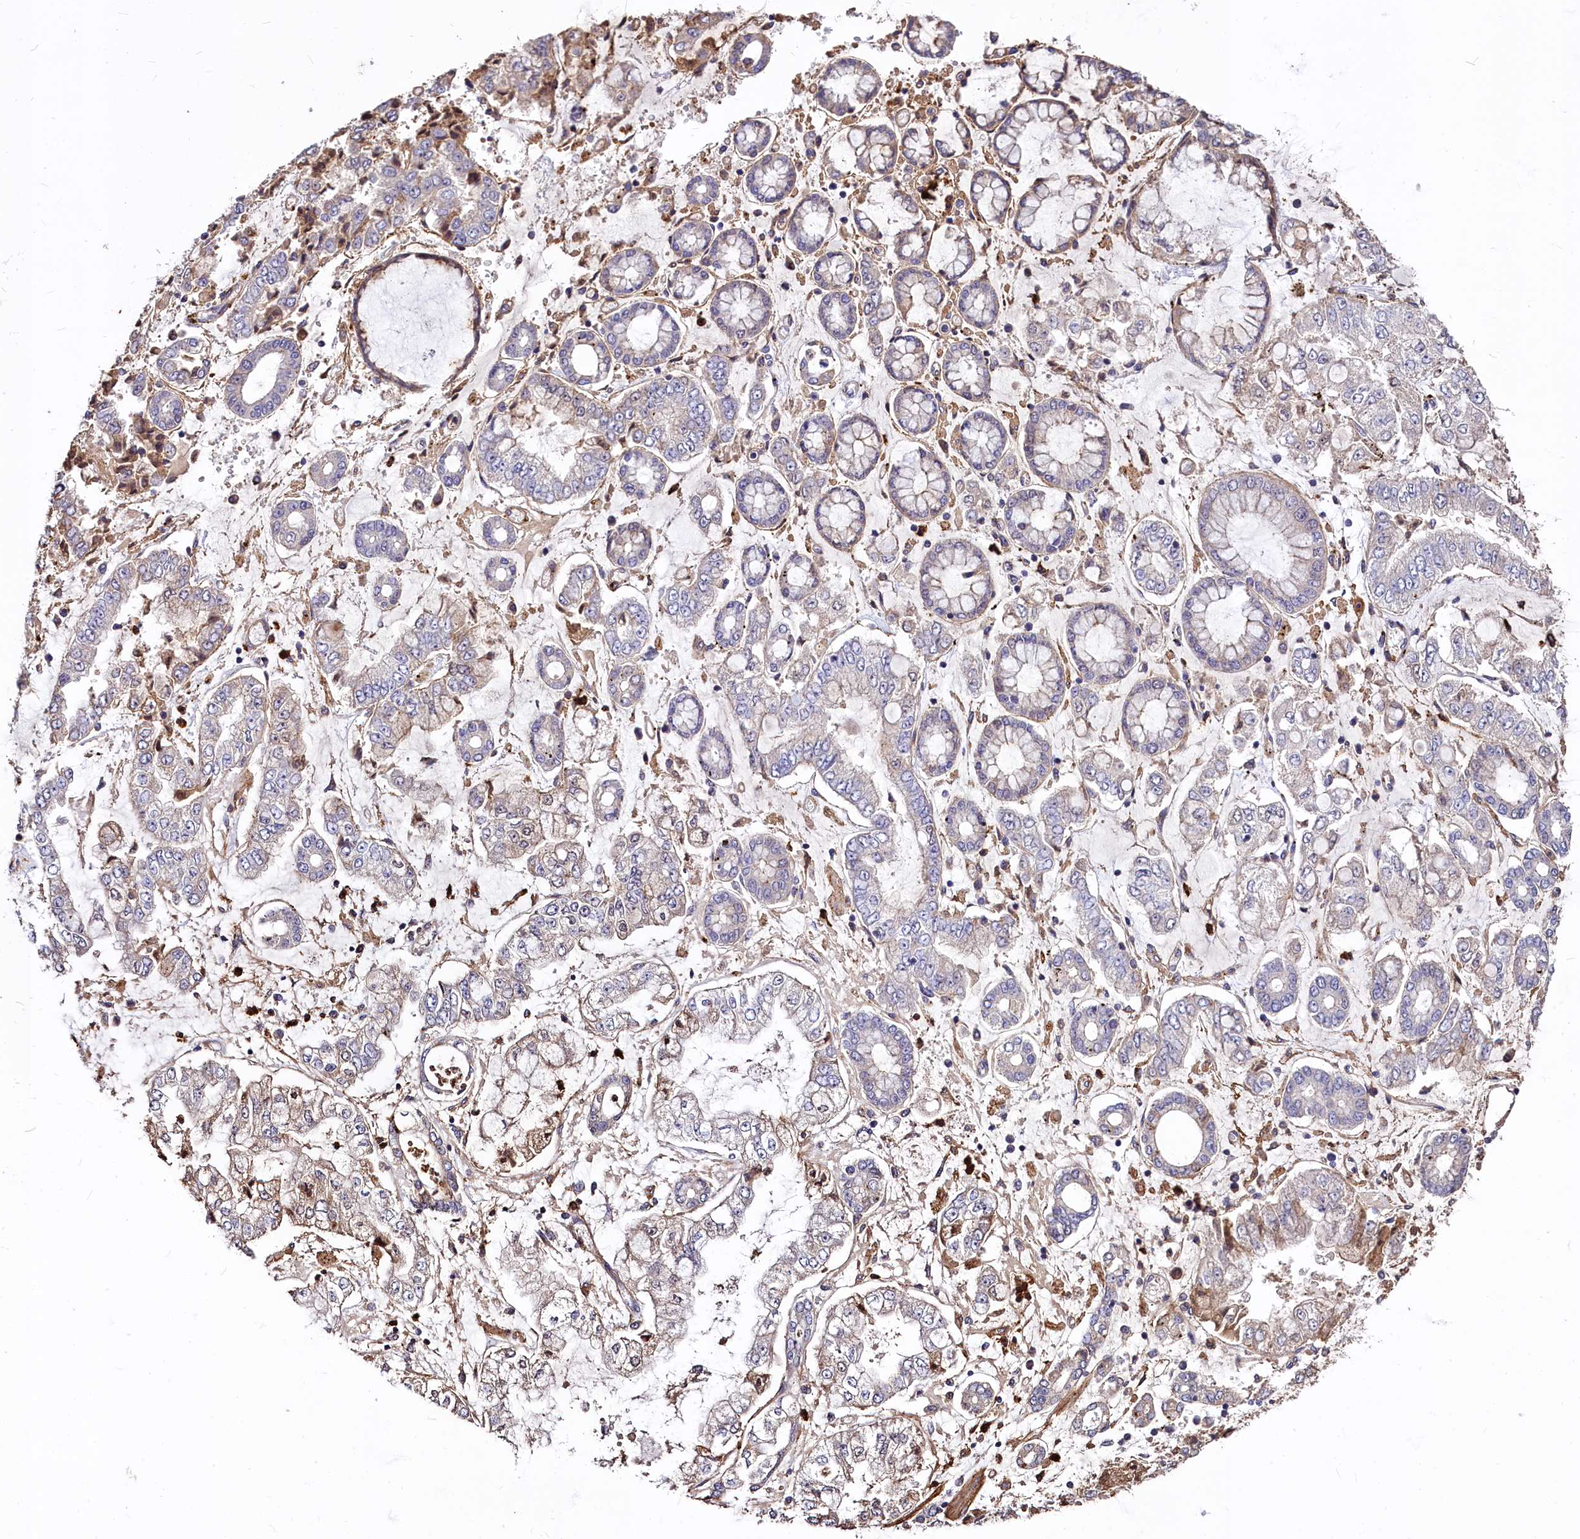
{"staining": {"intensity": "moderate", "quantity": "25%-75%", "location": "cytoplasmic/membranous"}, "tissue": "stomach cancer", "cell_type": "Tumor cells", "image_type": "cancer", "snomed": [{"axis": "morphology", "description": "Adenocarcinoma, NOS"}, {"axis": "topography", "description": "Stomach"}], "caption": "IHC (DAB (3,3'-diaminobenzidine)) staining of stomach cancer (adenocarcinoma) displays moderate cytoplasmic/membranous protein staining in approximately 25%-75% of tumor cells.", "gene": "ATG101", "patient": {"sex": "male", "age": 76}}